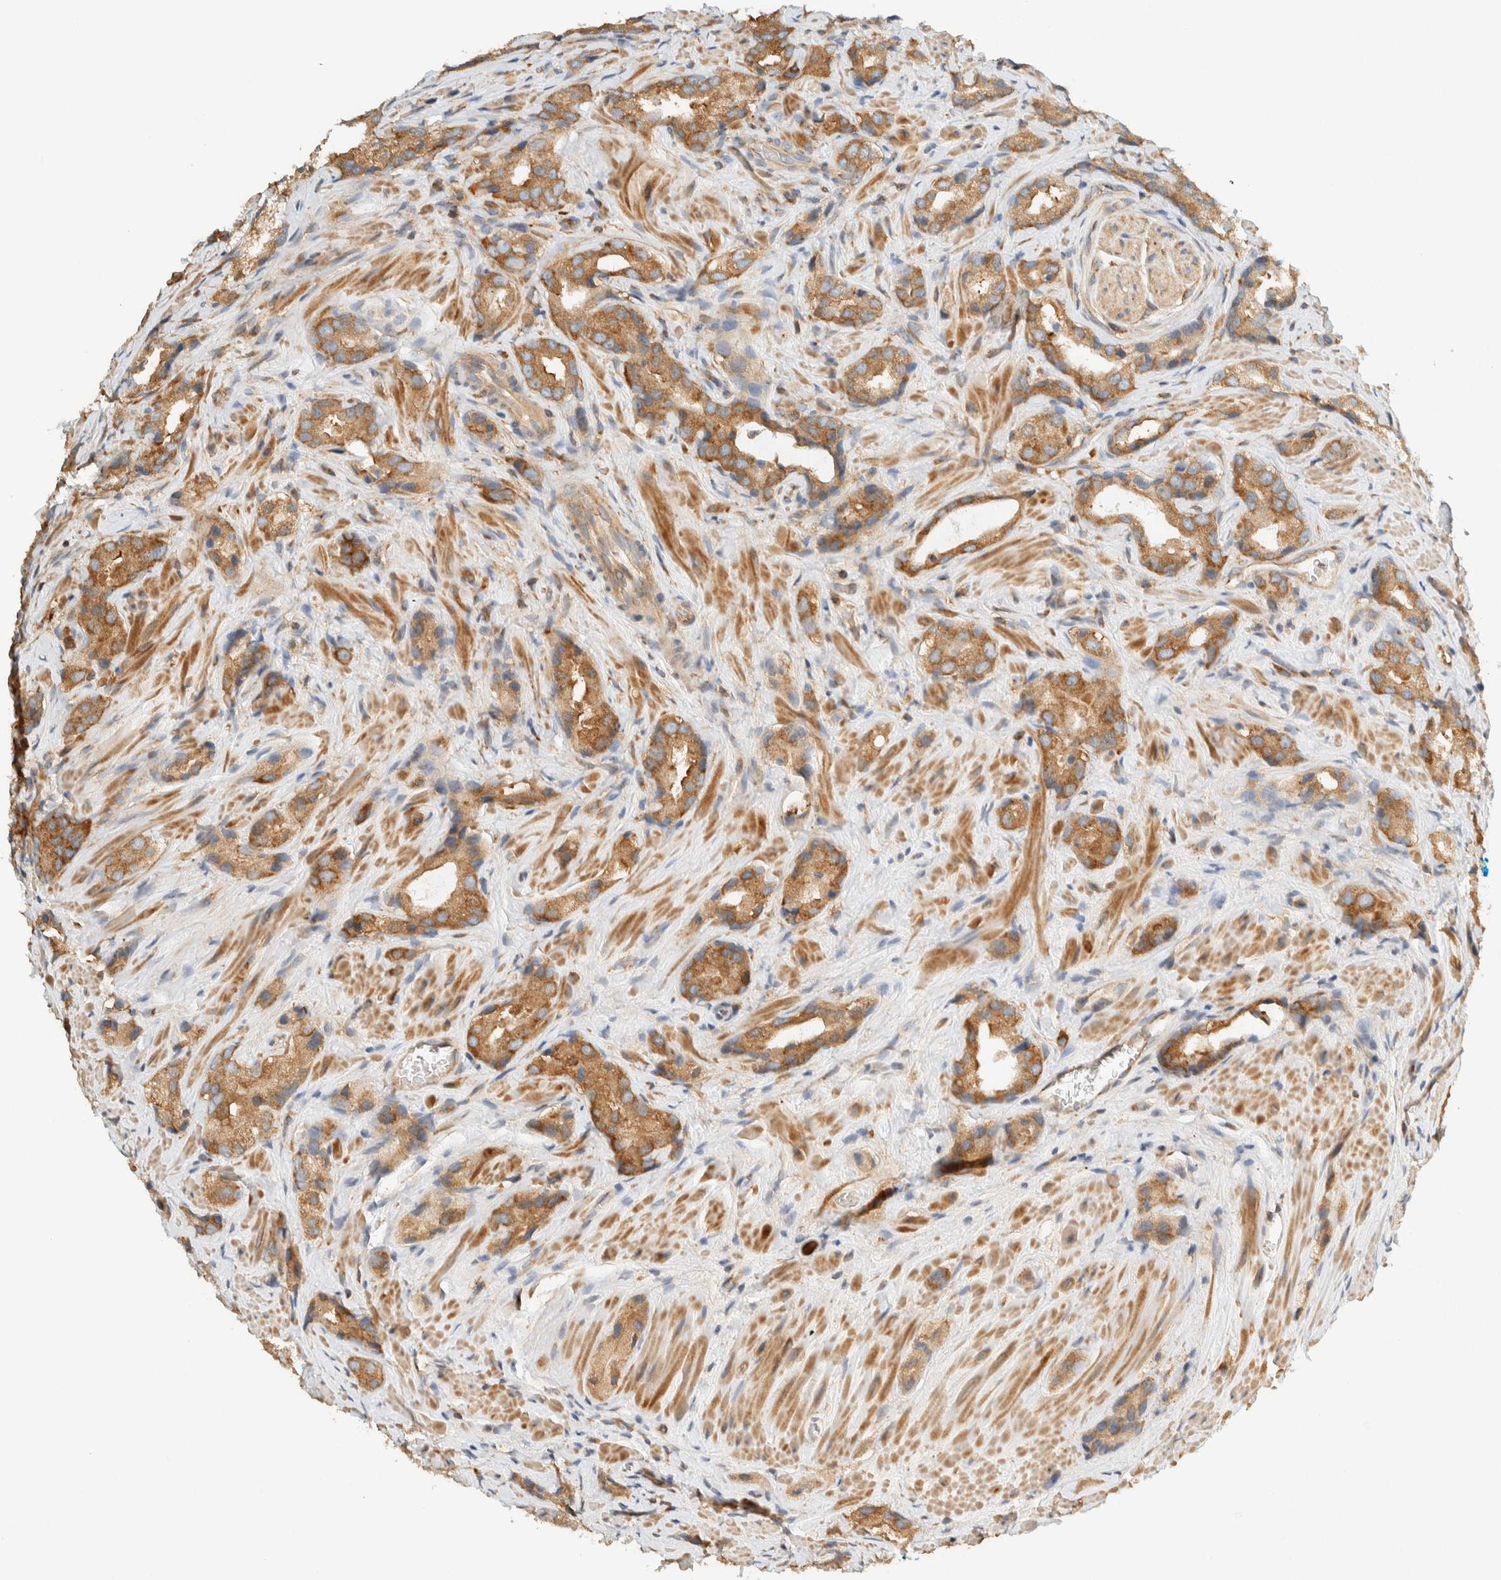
{"staining": {"intensity": "moderate", "quantity": ">75%", "location": "cytoplasmic/membranous"}, "tissue": "prostate cancer", "cell_type": "Tumor cells", "image_type": "cancer", "snomed": [{"axis": "morphology", "description": "Adenocarcinoma, High grade"}, {"axis": "topography", "description": "Prostate"}], "caption": "Prostate cancer was stained to show a protein in brown. There is medium levels of moderate cytoplasmic/membranous positivity in approximately >75% of tumor cells.", "gene": "ARFGEF1", "patient": {"sex": "male", "age": 63}}